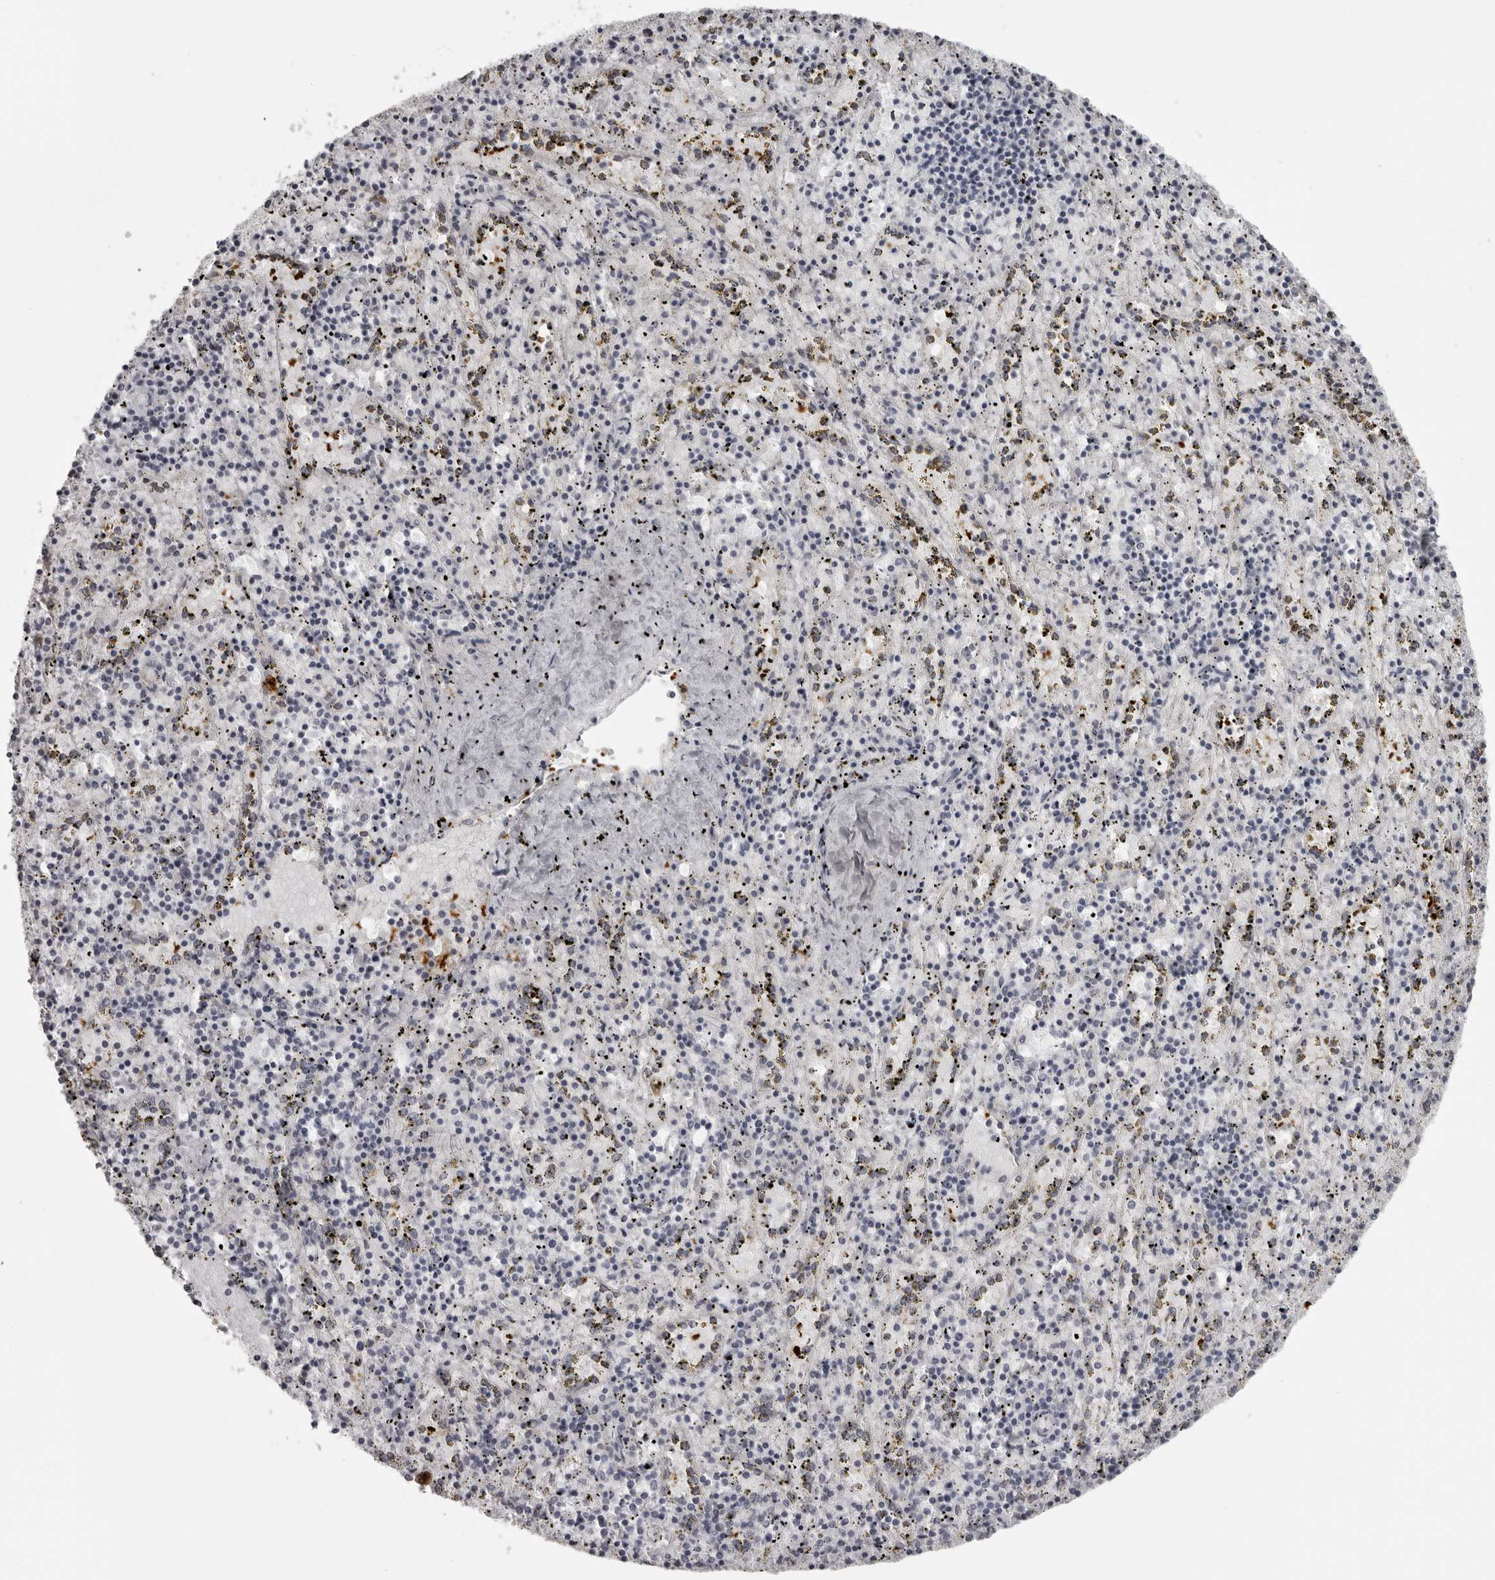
{"staining": {"intensity": "negative", "quantity": "none", "location": "none"}, "tissue": "spleen", "cell_type": "Cells in red pulp", "image_type": "normal", "snomed": [{"axis": "morphology", "description": "Normal tissue, NOS"}, {"axis": "topography", "description": "Spleen"}], "caption": "High magnification brightfield microscopy of normal spleen stained with DAB (3,3'-diaminobenzidine) (brown) and counterstained with hematoxylin (blue): cells in red pulp show no significant positivity.", "gene": "HELZ", "patient": {"sex": "male", "age": 11}}